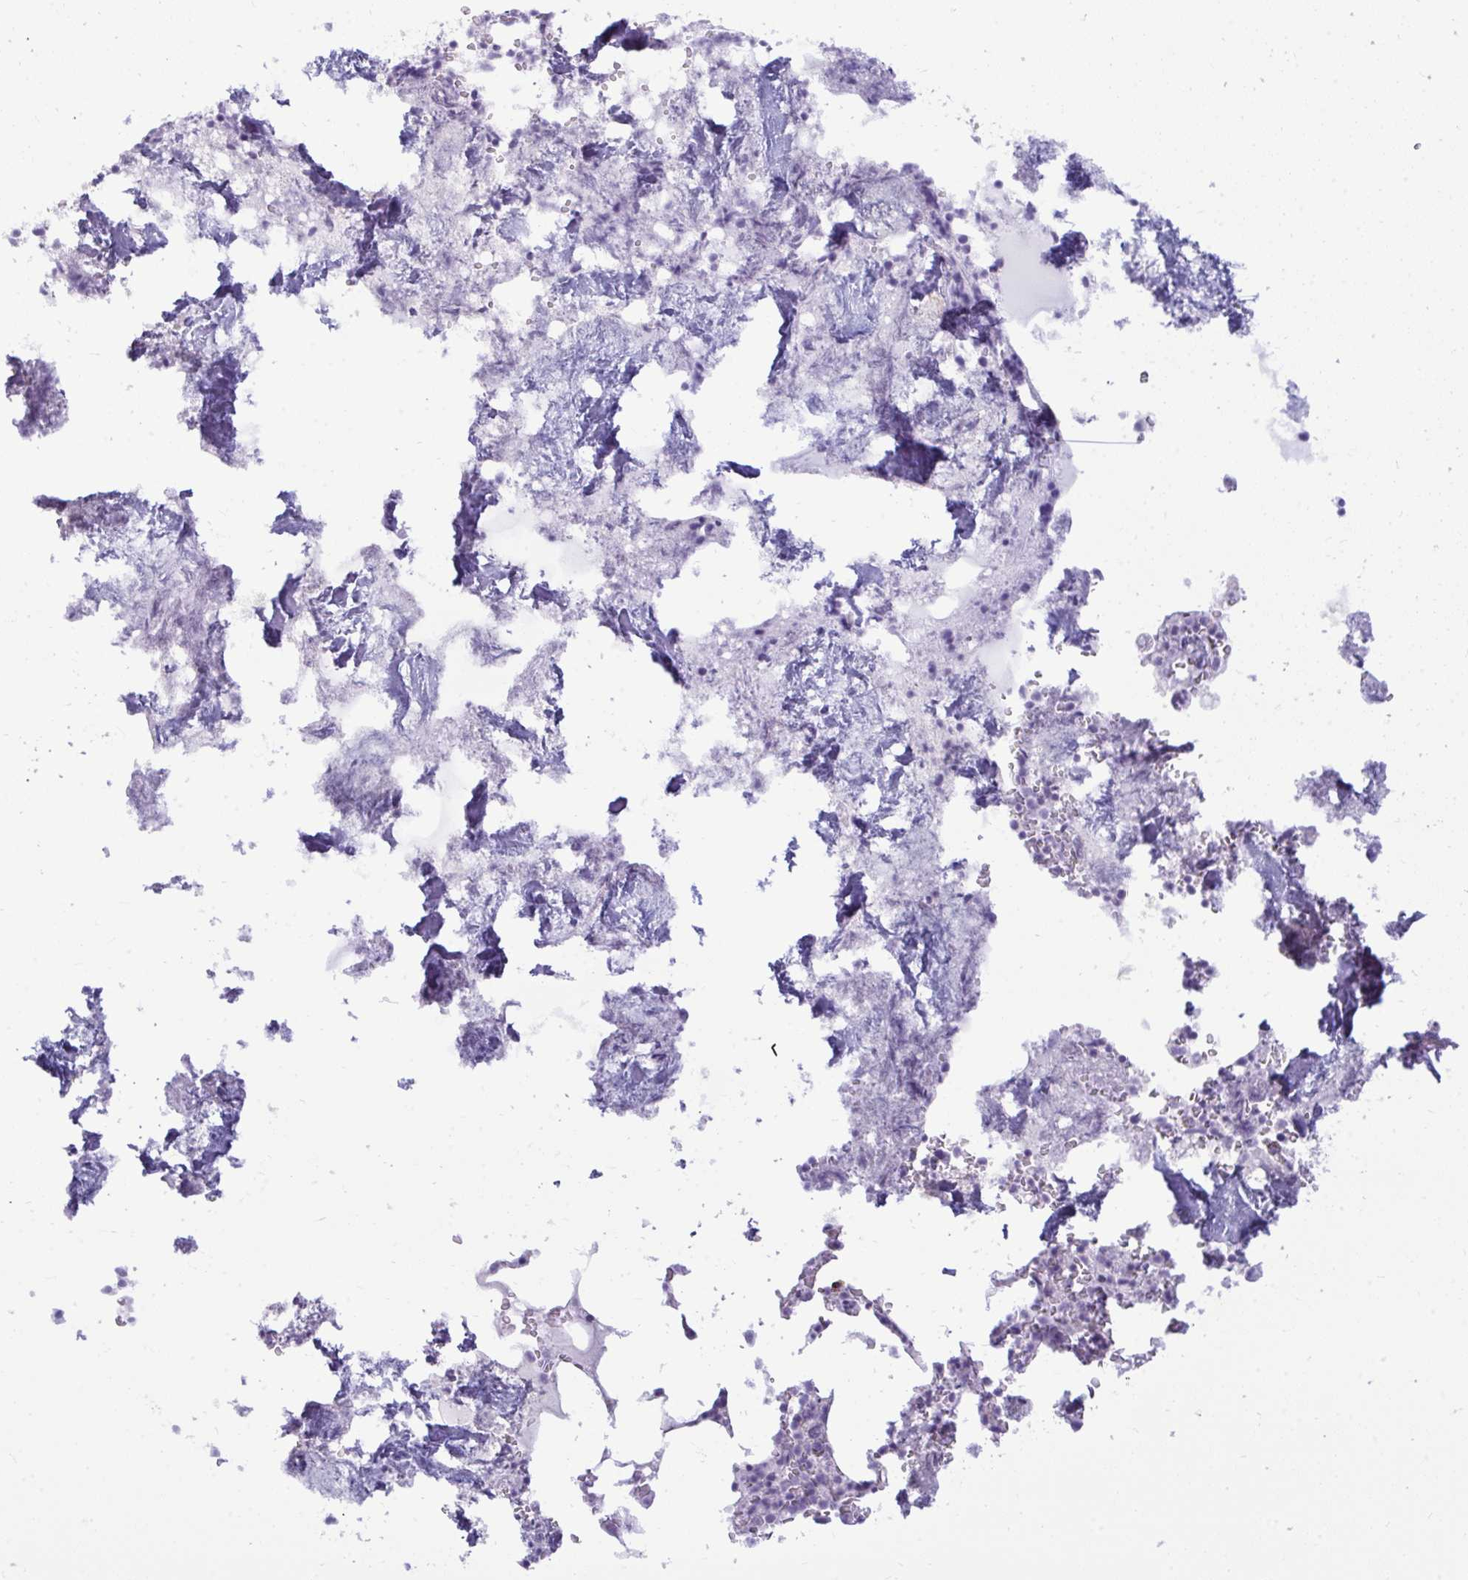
{"staining": {"intensity": "negative", "quantity": "none", "location": "none"}, "tissue": "bone marrow", "cell_type": "Hematopoietic cells", "image_type": "normal", "snomed": [{"axis": "morphology", "description": "Normal tissue, NOS"}, {"axis": "topography", "description": "Bone marrow"}], "caption": "Hematopoietic cells show no significant expression in unremarkable bone marrow. (Stains: DAB (3,3'-diaminobenzidine) immunohistochemistry (IHC) with hematoxylin counter stain, Microscopy: brightfield microscopy at high magnification).", "gene": "ANKRD60", "patient": {"sex": "female", "age": 42}}